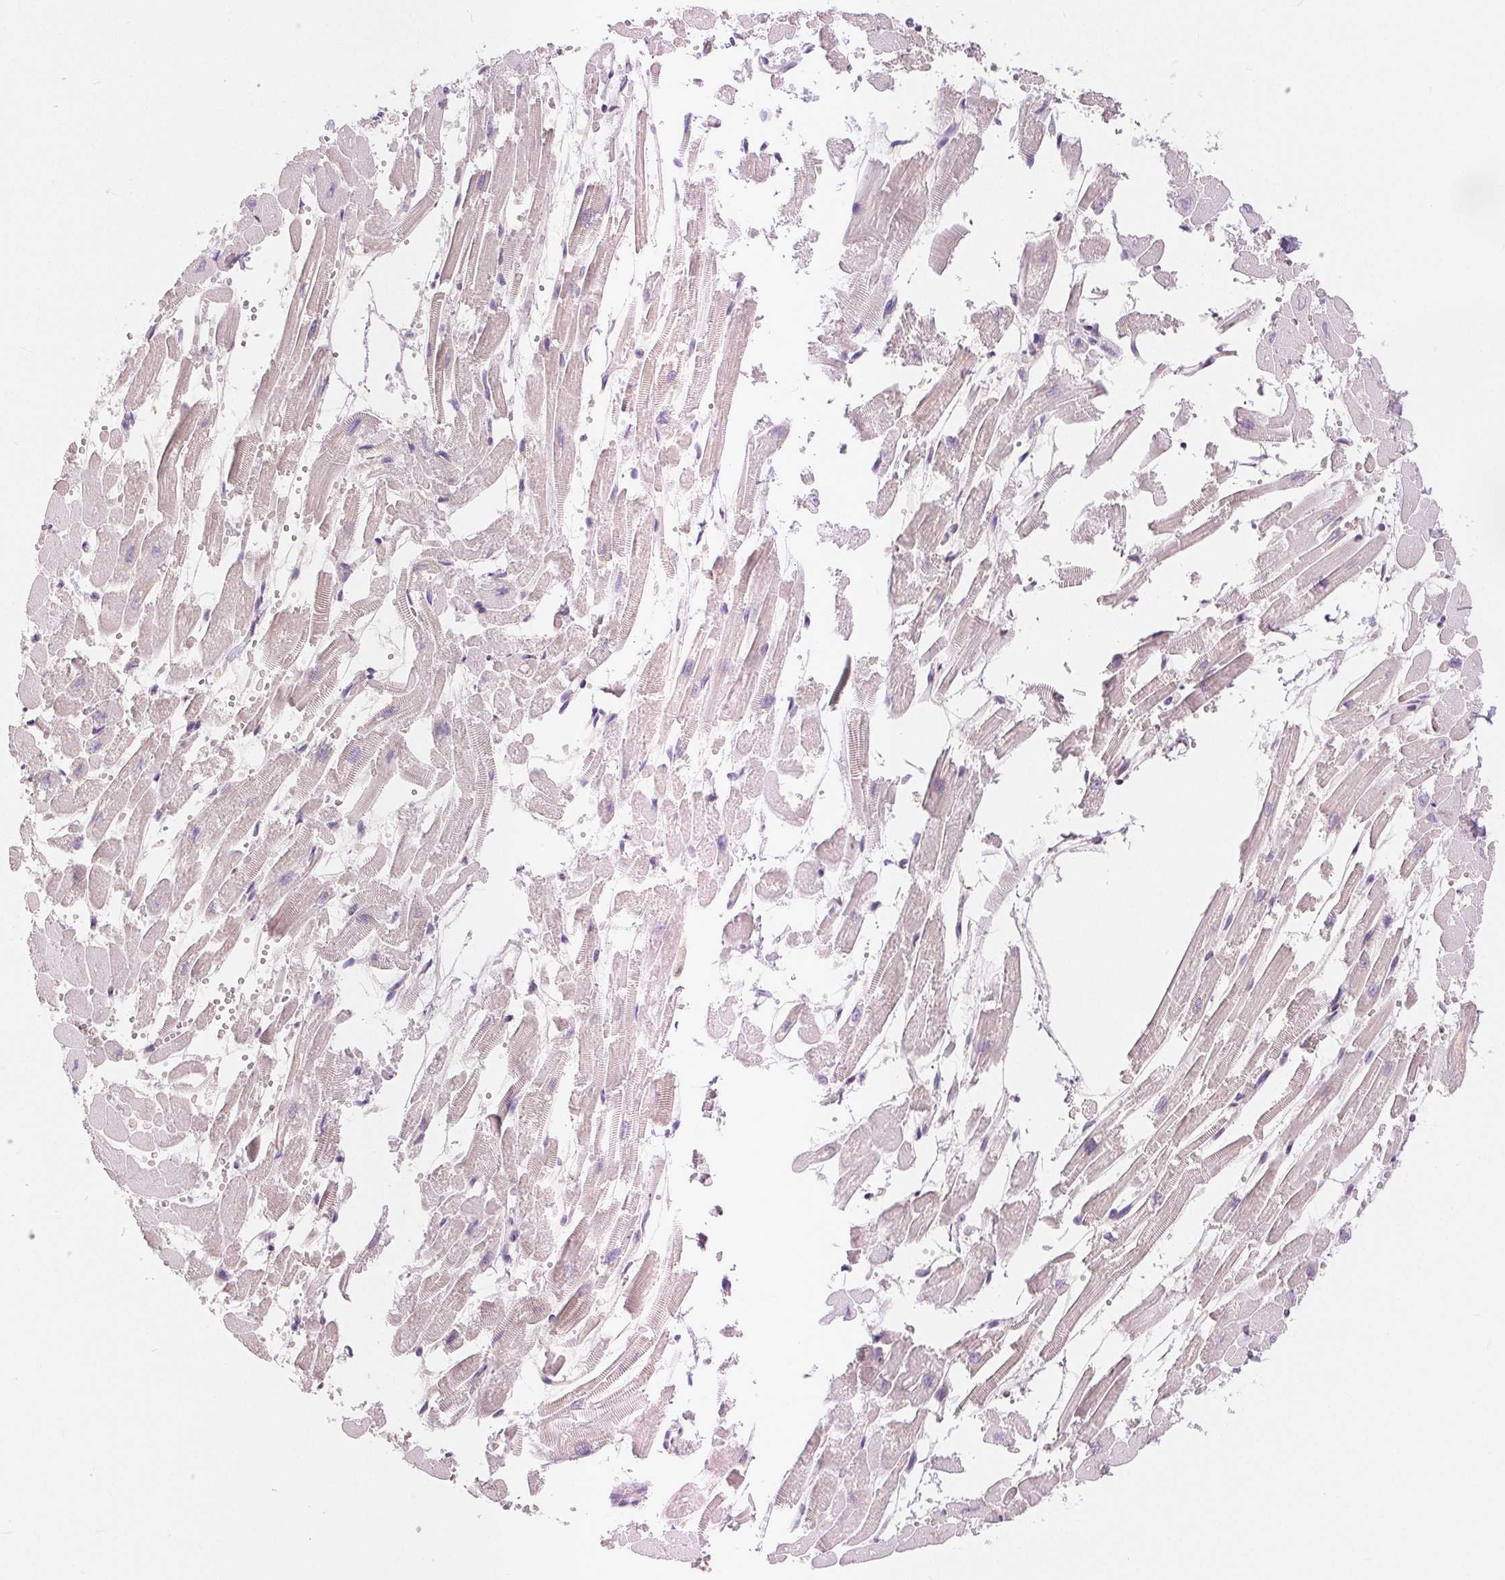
{"staining": {"intensity": "negative", "quantity": "none", "location": "none"}, "tissue": "heart muscle", "cell_type": "Cardiomyocytes", "image_type": "normal", "snomed": [{"axis": "morphology", "description": "Normal tissue, NOS"}, {"axis": "topography", "description": "Heart"}], "caption": "Cardiomyocytes are negative for brown protein staining in unremarkable heart muscle. Nuclei are stained in blue.", "gene": "POU2F2", "patient": {"sex": "female", "age": 52}}